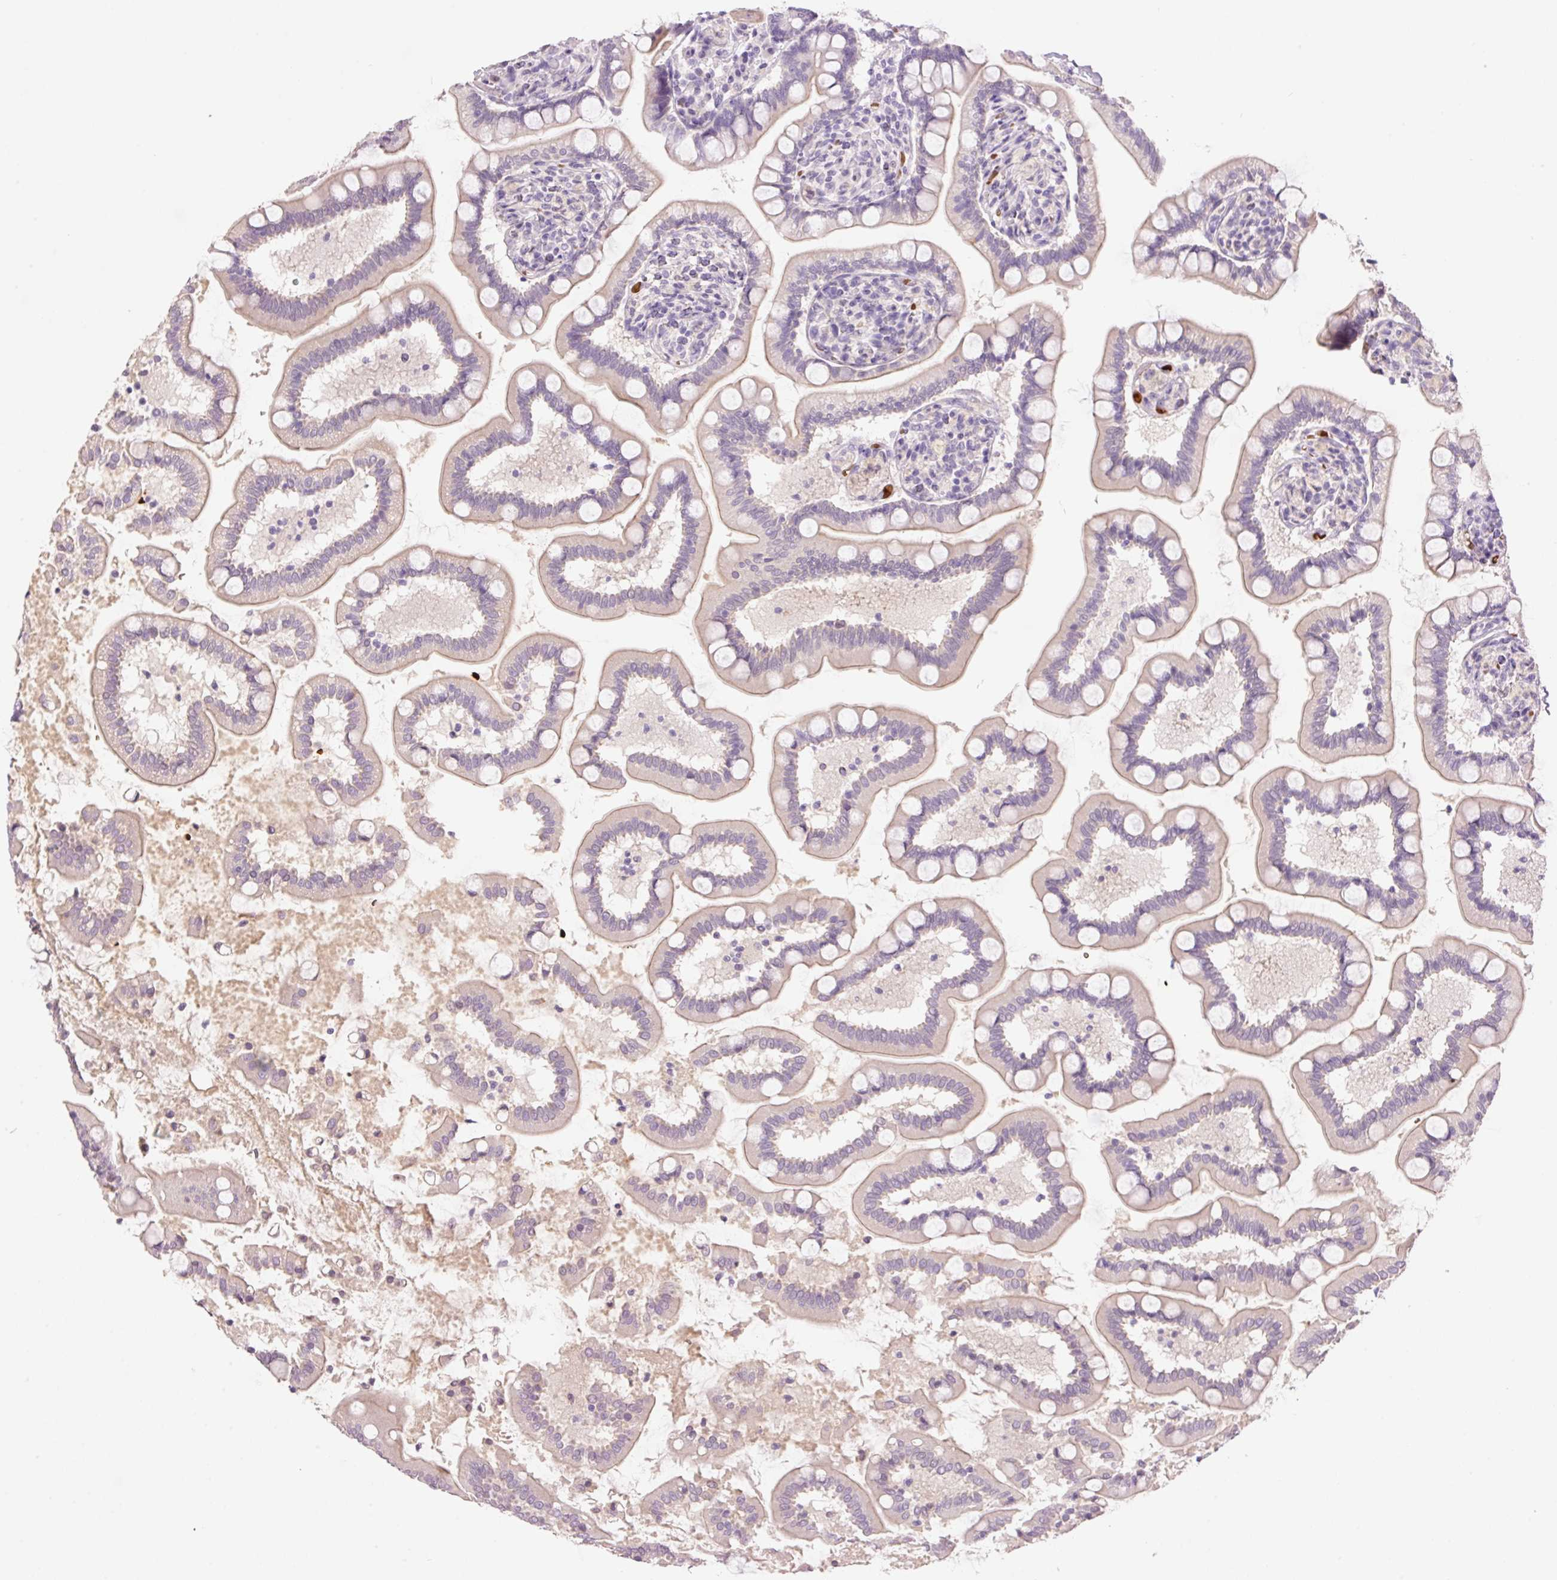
{"staining": {"intensity": "negative", "quantity": "none", "location": "none"}, "tissue": "small intestine", "cell_type": "Glandular cells", "image_type": "normal", "snomed": [{"axis": "morphology", "description": "Normal tissue, NOS"}, {"axis": "topography", "description": "Small intestine"}], "caption": "There is no significant staining in glandular cells of small intestine. (Immunohistochemistry, brightfield microscopy, high magnification).", "gene": "LY6G6D", "patient": {"sex": "female", "age": 64}}